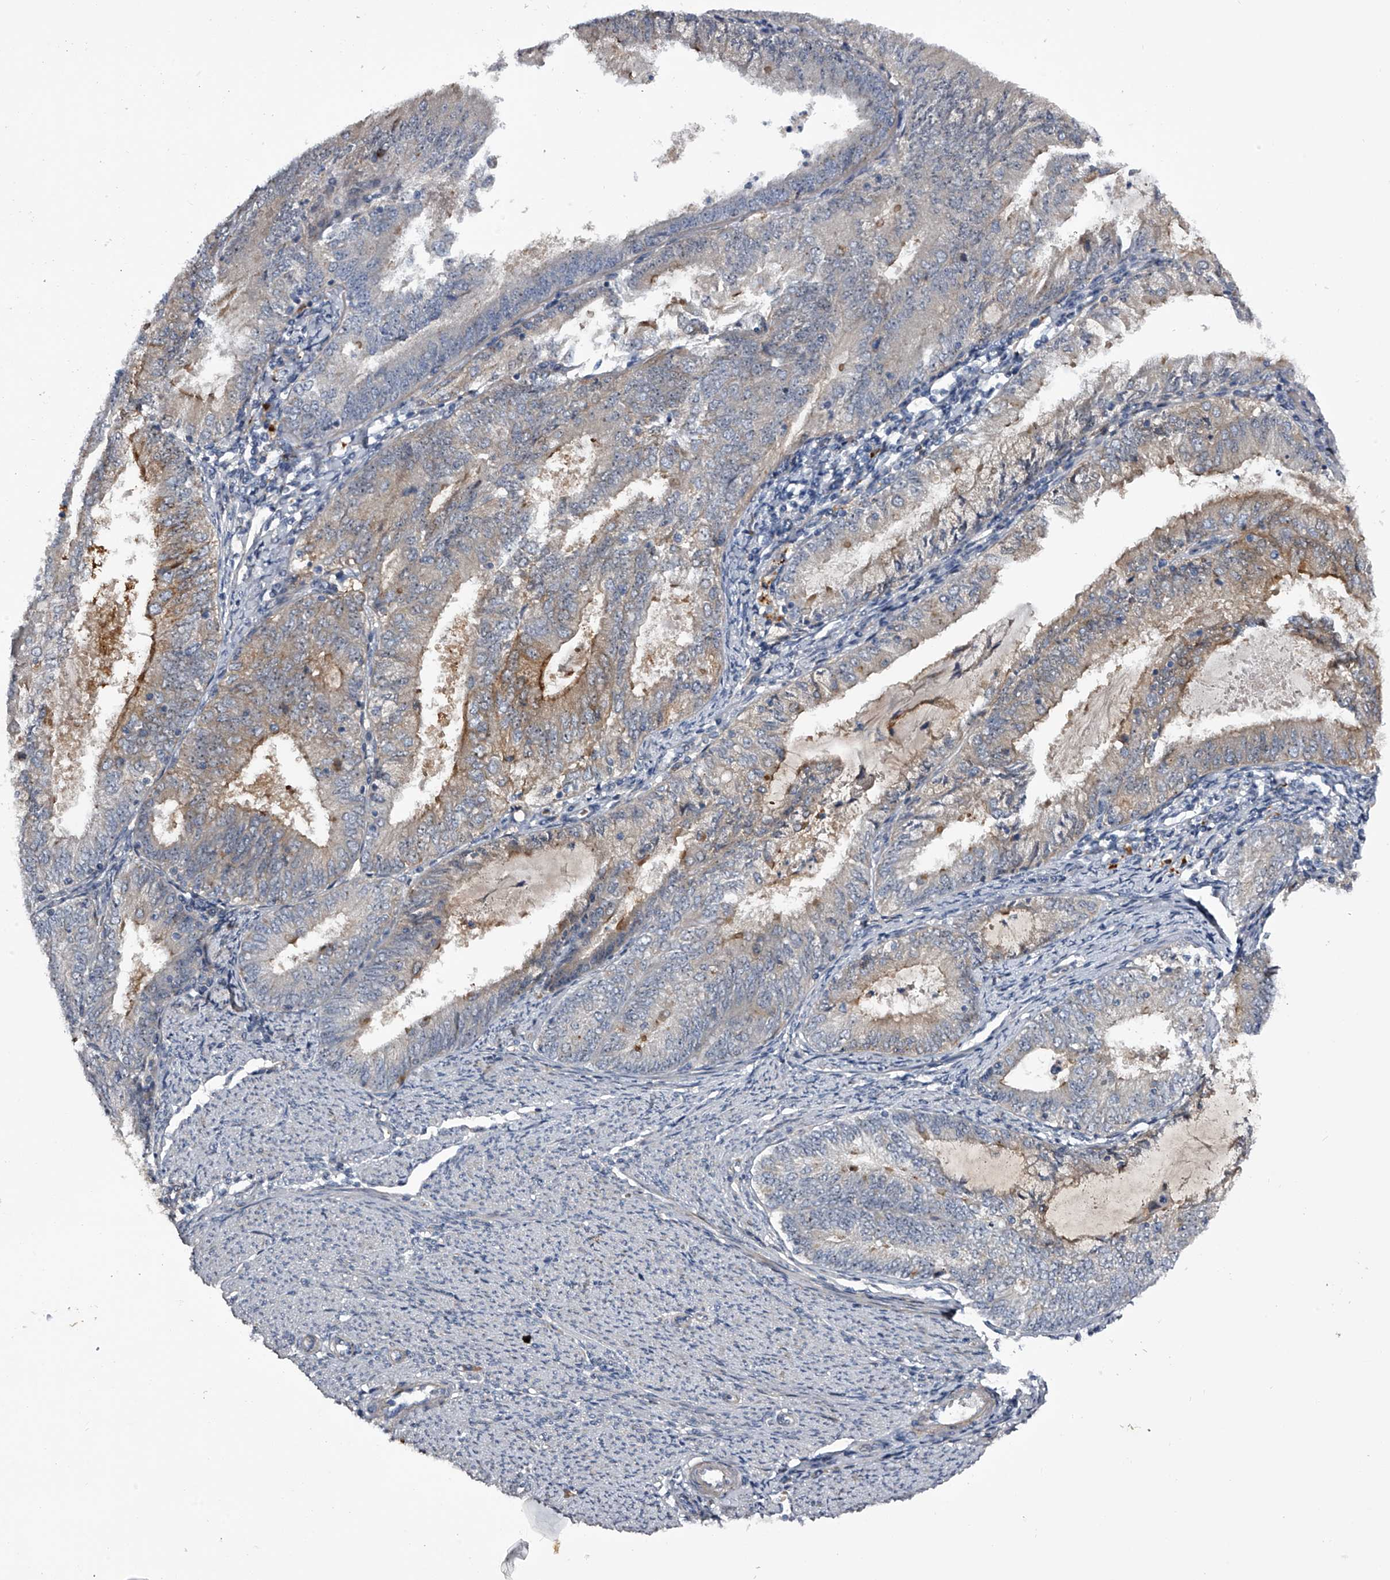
{"staining": {"intensity": "moderate", "quantity": "<25%", "location": "cytoplasmic/membranous"}, "tissue": "endometrial cancer", "cell_type": "Tumor cells", "image_type": "cancer", "snomed": [{"axis": "morphology", "description": "Adenocarcinoma, NOS"}, {"axis": "topography", "description": "Endometrium"}], "caption": "There is low levels of moderate cytoplasmic/membranous positivity in tumor cells of adenocarcinoma (endometrial), as demonstrated by immunohistochemical staining (brown color).", "gene": "MDN1", "patient": {"sex": "female", "age": 57}}